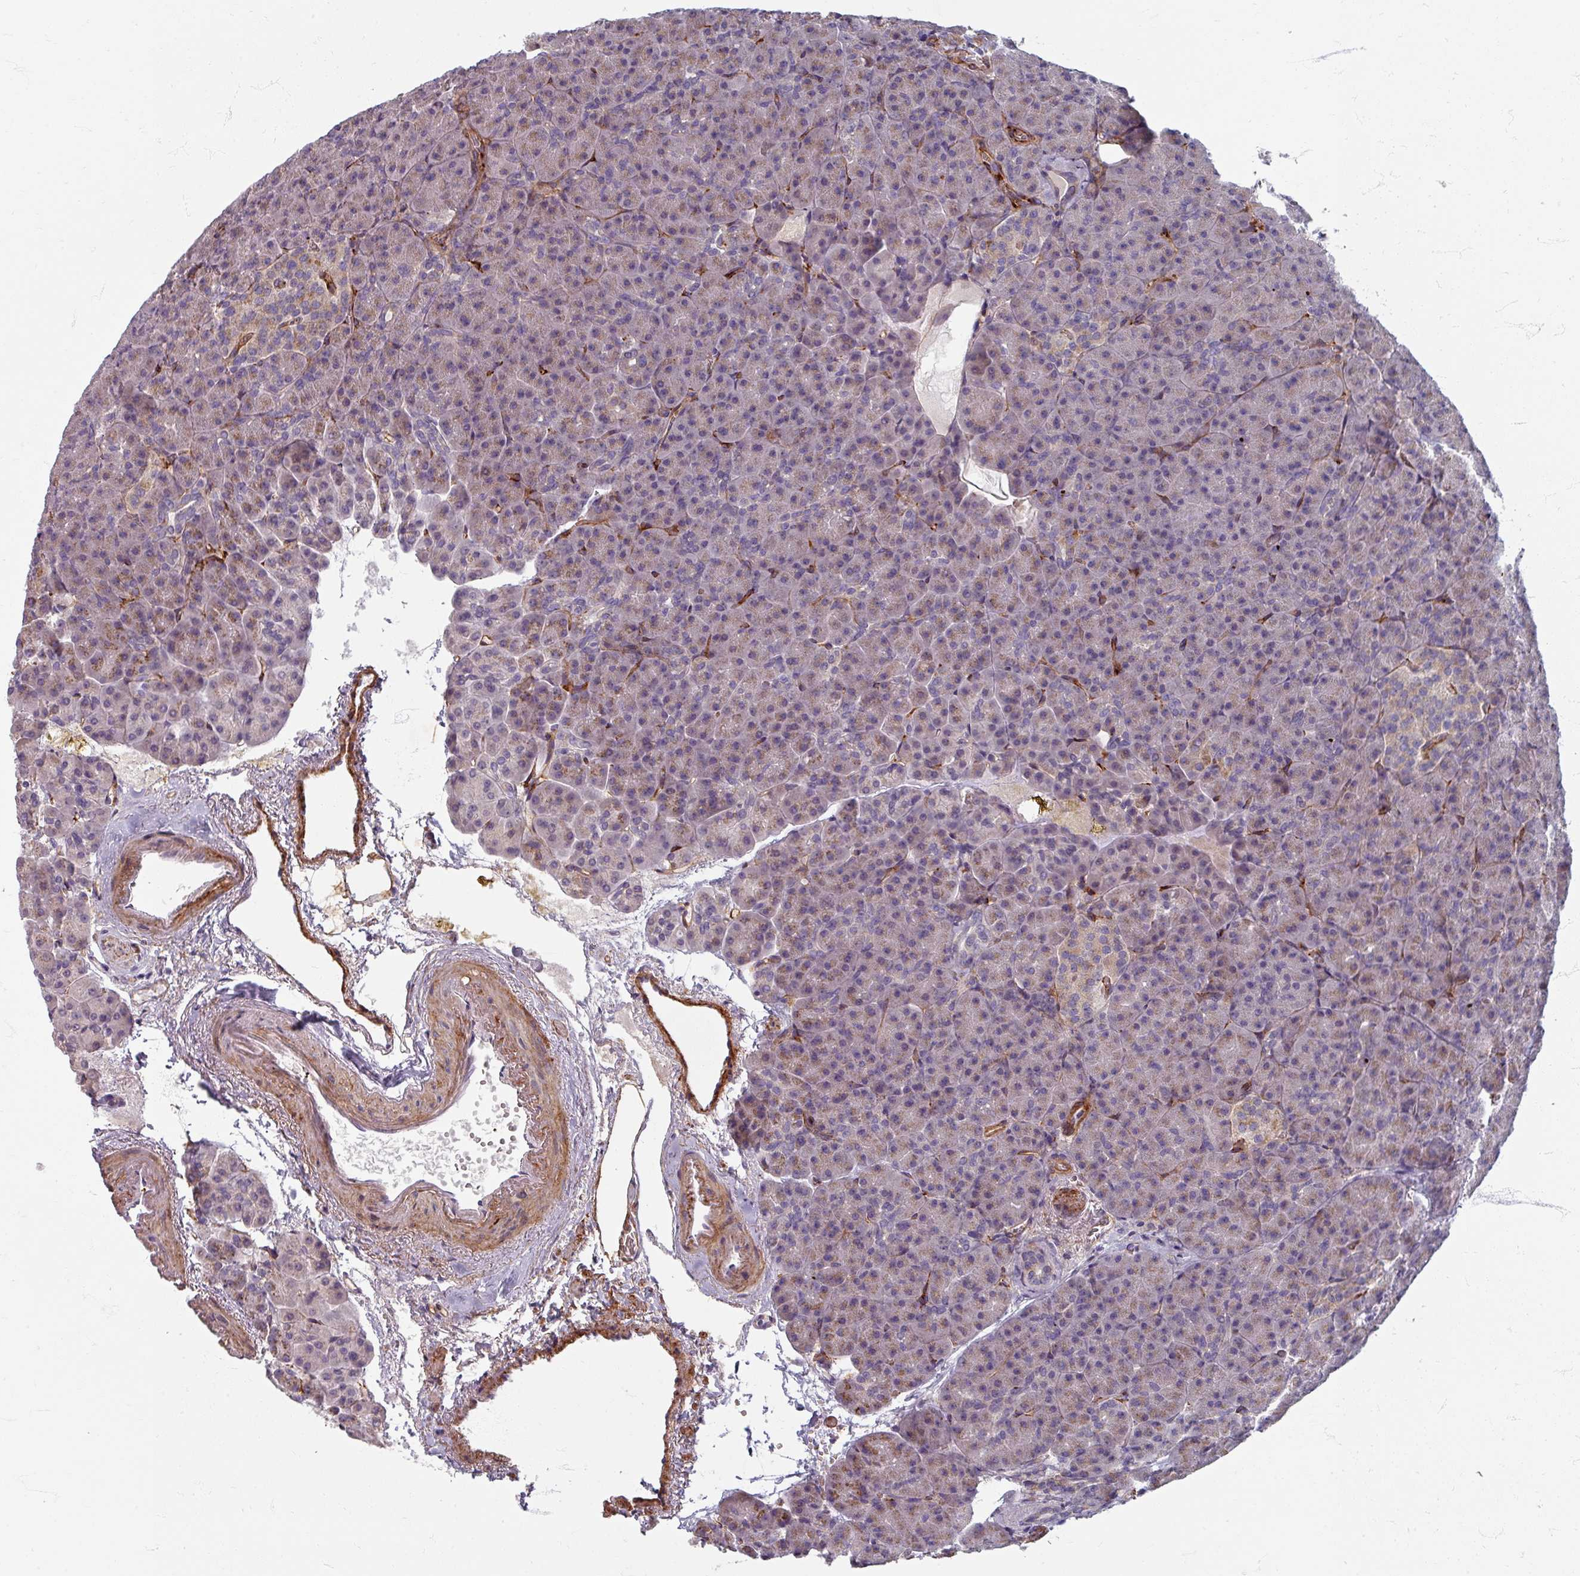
{"staining": {"intensity": "weak", "quantity": "<25%", "location": "cytoplasmic/membranous"}, "tissue": "pancreas", "cell_type": "Exocrine glandular cells", "image_type": "normal", "snomed": [{"axis": "morphology", "description": "Normal tissue, NOS"}, {"axis": "topography", "description": "Pancreas"}], "caption": "High power microscopy photomicrograph of an immunohistochemistry image of unremarkable pancreas, revealing no significant expression in exocrine glandular cells. (DAB IHC, high magnification).", "gene": "GABARAPL1", "patient": {"sex": "female", "age": 74}}